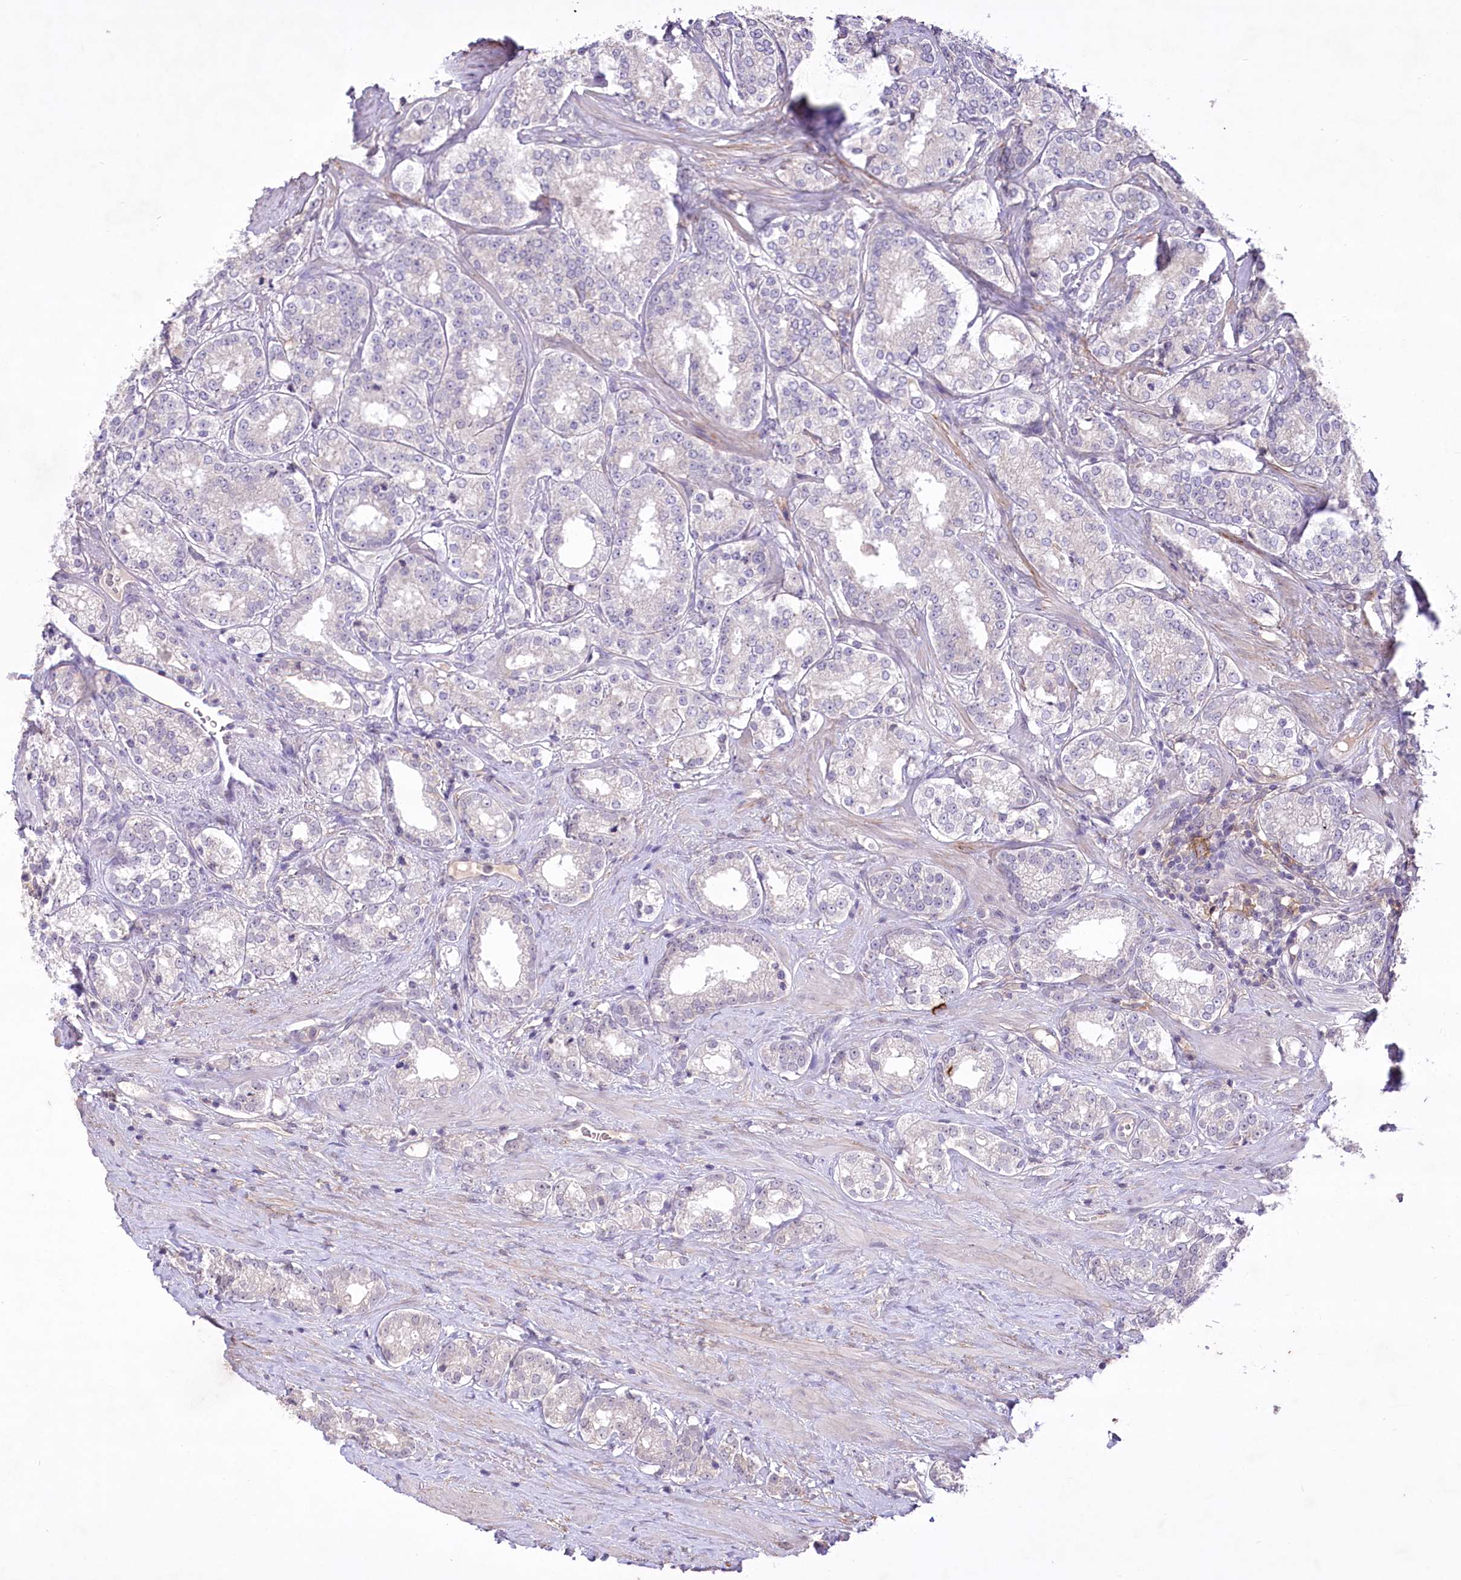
{"staining": {"intensity": "negative", "quantity": "none", "location": "none"}, "tissue": "prostate cancer", "cell_type": "Tumor cells", "image_type": "cancer", "snomed": [{"axis": "morphology", "description": "Normal tissue, NOS"}, {"axis": "morphology", "description": "Adenocarcinoma, High grade"}, {"axis": "topography", "description": "Prostate"}], "caption": "High-grade adenocarcinoma (prostate) was stained to show a protein in brown. There is no significant positivity in tumor cells. (Immunohistochemistry (ihc), brightfield microscopy, high magnification).", "gene": "ENPP1", "patient": {"sex": "male", "age": 83}}